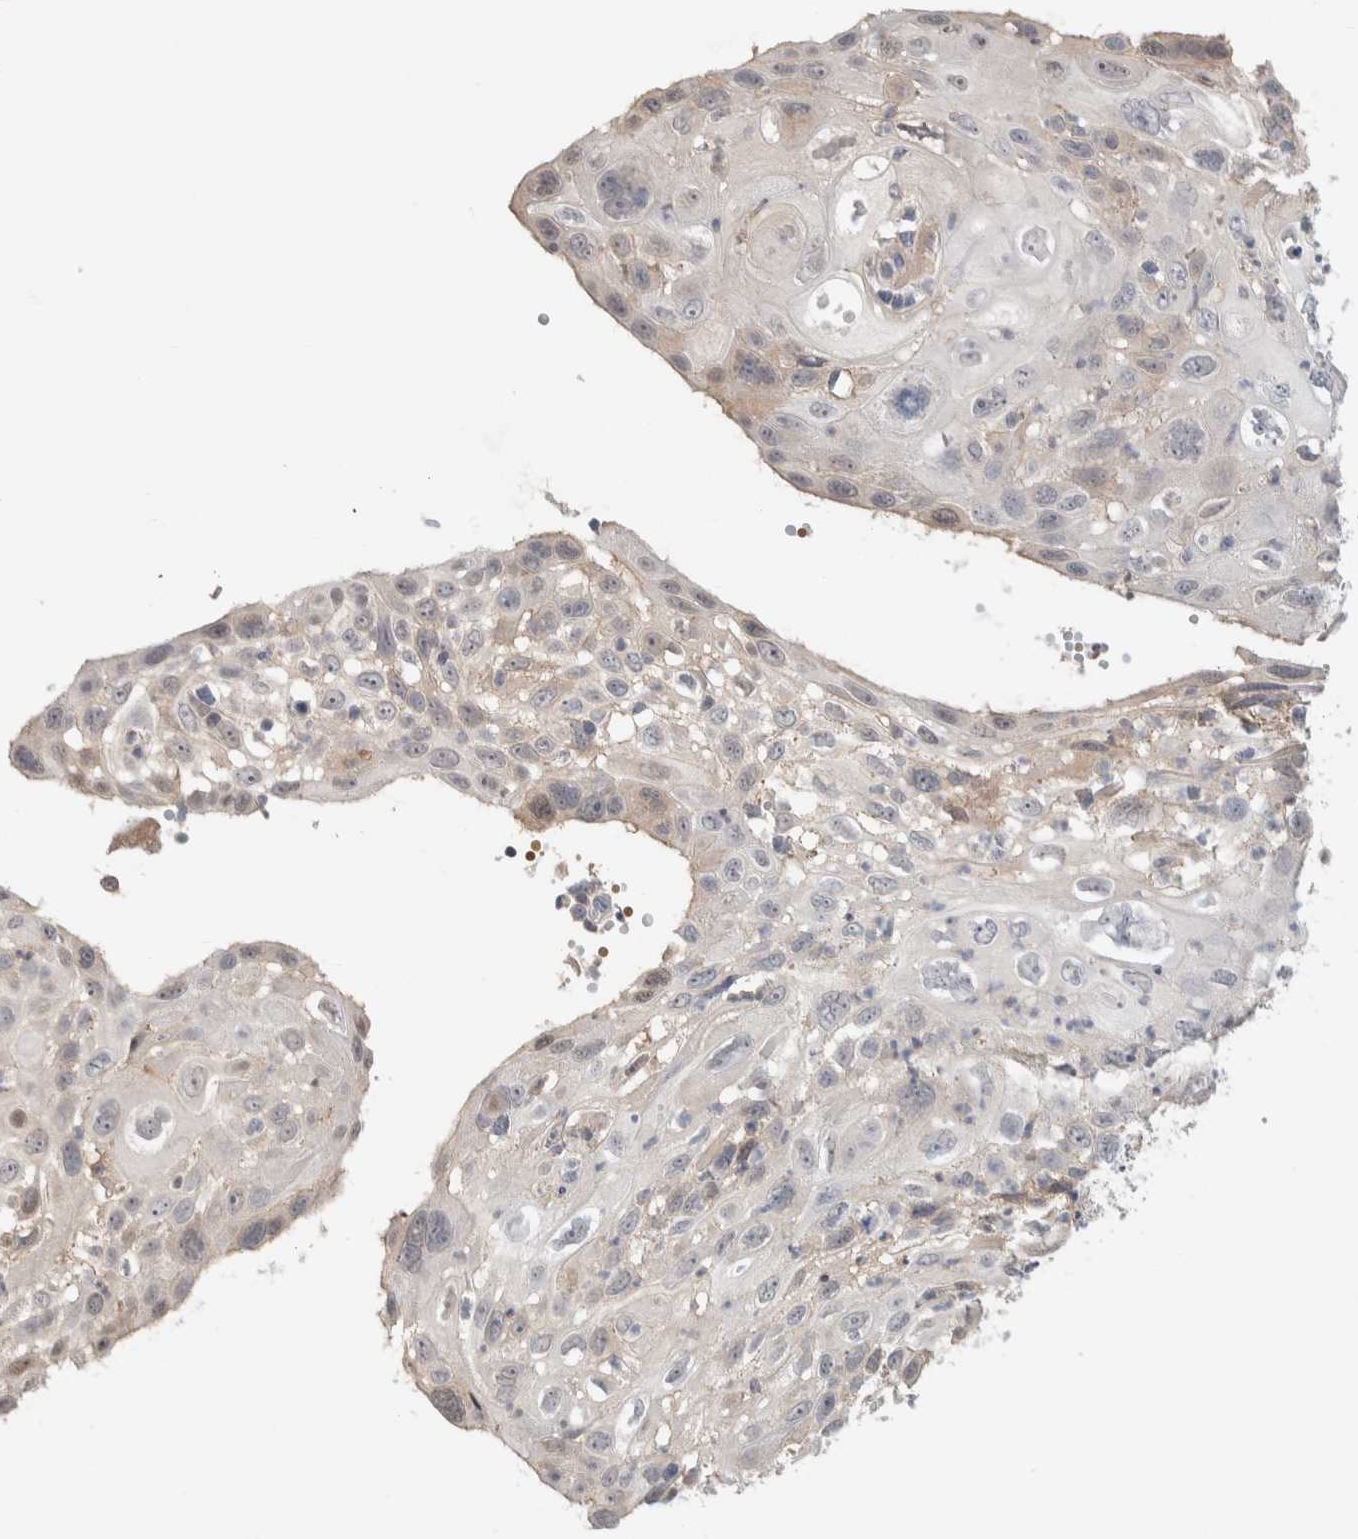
{"staining": {"intensity": "negative", "quantity": "none", "location": "none"}, "tissue": "cervical cancer", "cell_type": "Tumor cells", "image_type": "cancer", "snomed": [{"axis": "morphology", "description": "Squamous cell carcinoma, NOS"}, {"axis": "topography", "description": "Cervix"}], "caption": "Tumor cells are negative for brown protein staining in cervical squamous cell carcinoma. The staining is performed using DAB (3,3'-diaminobenzidine) brown chromogen with nuclei counter-stained in using hematoxylin.", "gene": "DEPTOR", "patient": {"sex": "female", "age": 70}}